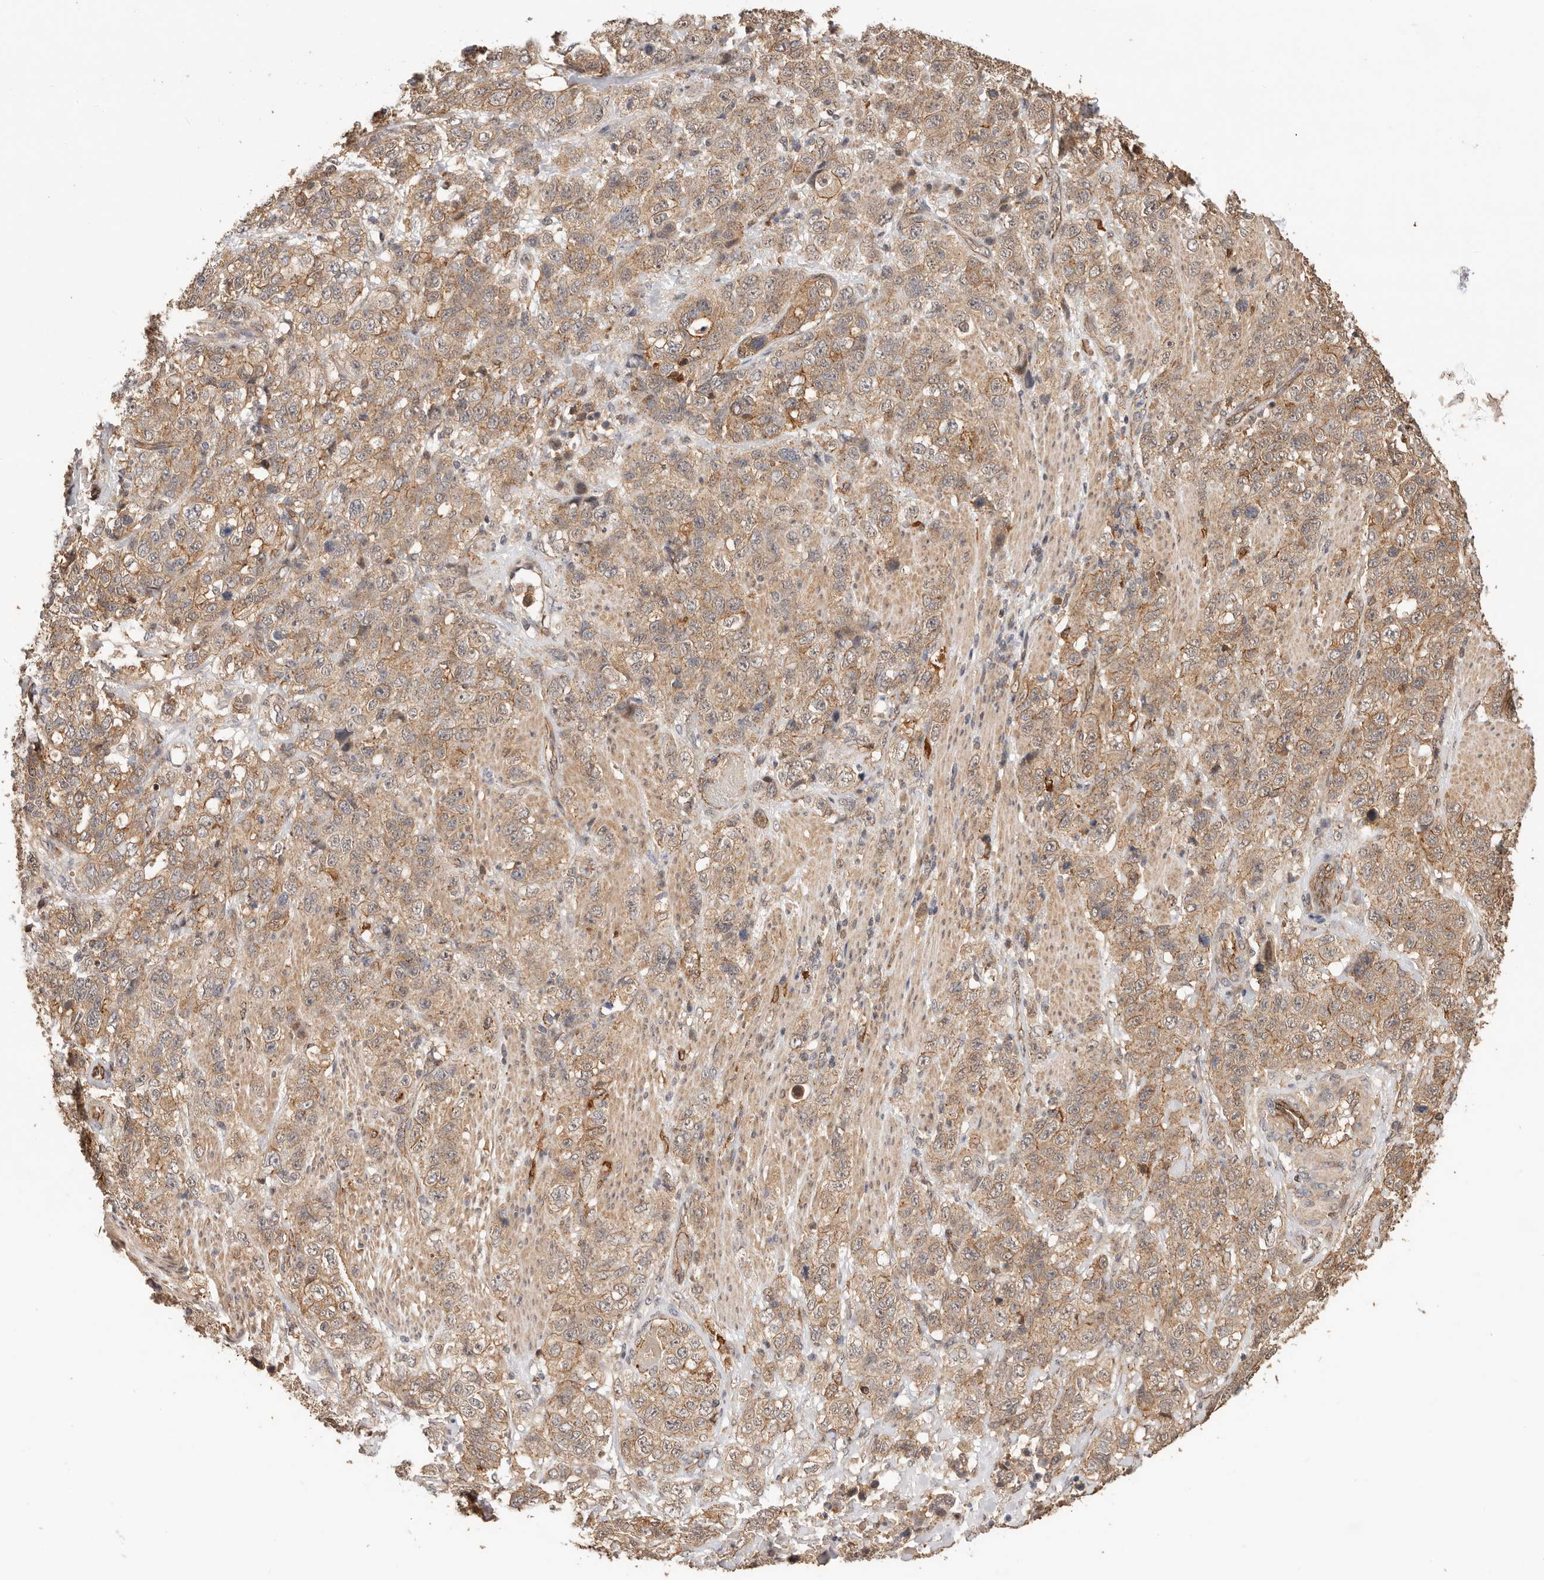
{"staining": {"intensity": "weak", "quantity": ">75%", "location": "cytoplasmic/membranous"}, "tissue": "stomach cancer", "cell_type": "Tumor cells", "image_type": "cancer", "snomed": [{"axis": "morphology", "description": "Adenocarcinoma, NOS"}, {"axis": "topography", "description": "Stomach"}], "caption": "Weak cytoplasmic/membranous protein staining is present in about >75% of tumor cells in stomach cancer (adenocarcinoma). The protein of interest is shown in brown color, while the nuclei are stained blue.", "gene": "AFDN", "patient": {"sex": "male", "age": 48}}